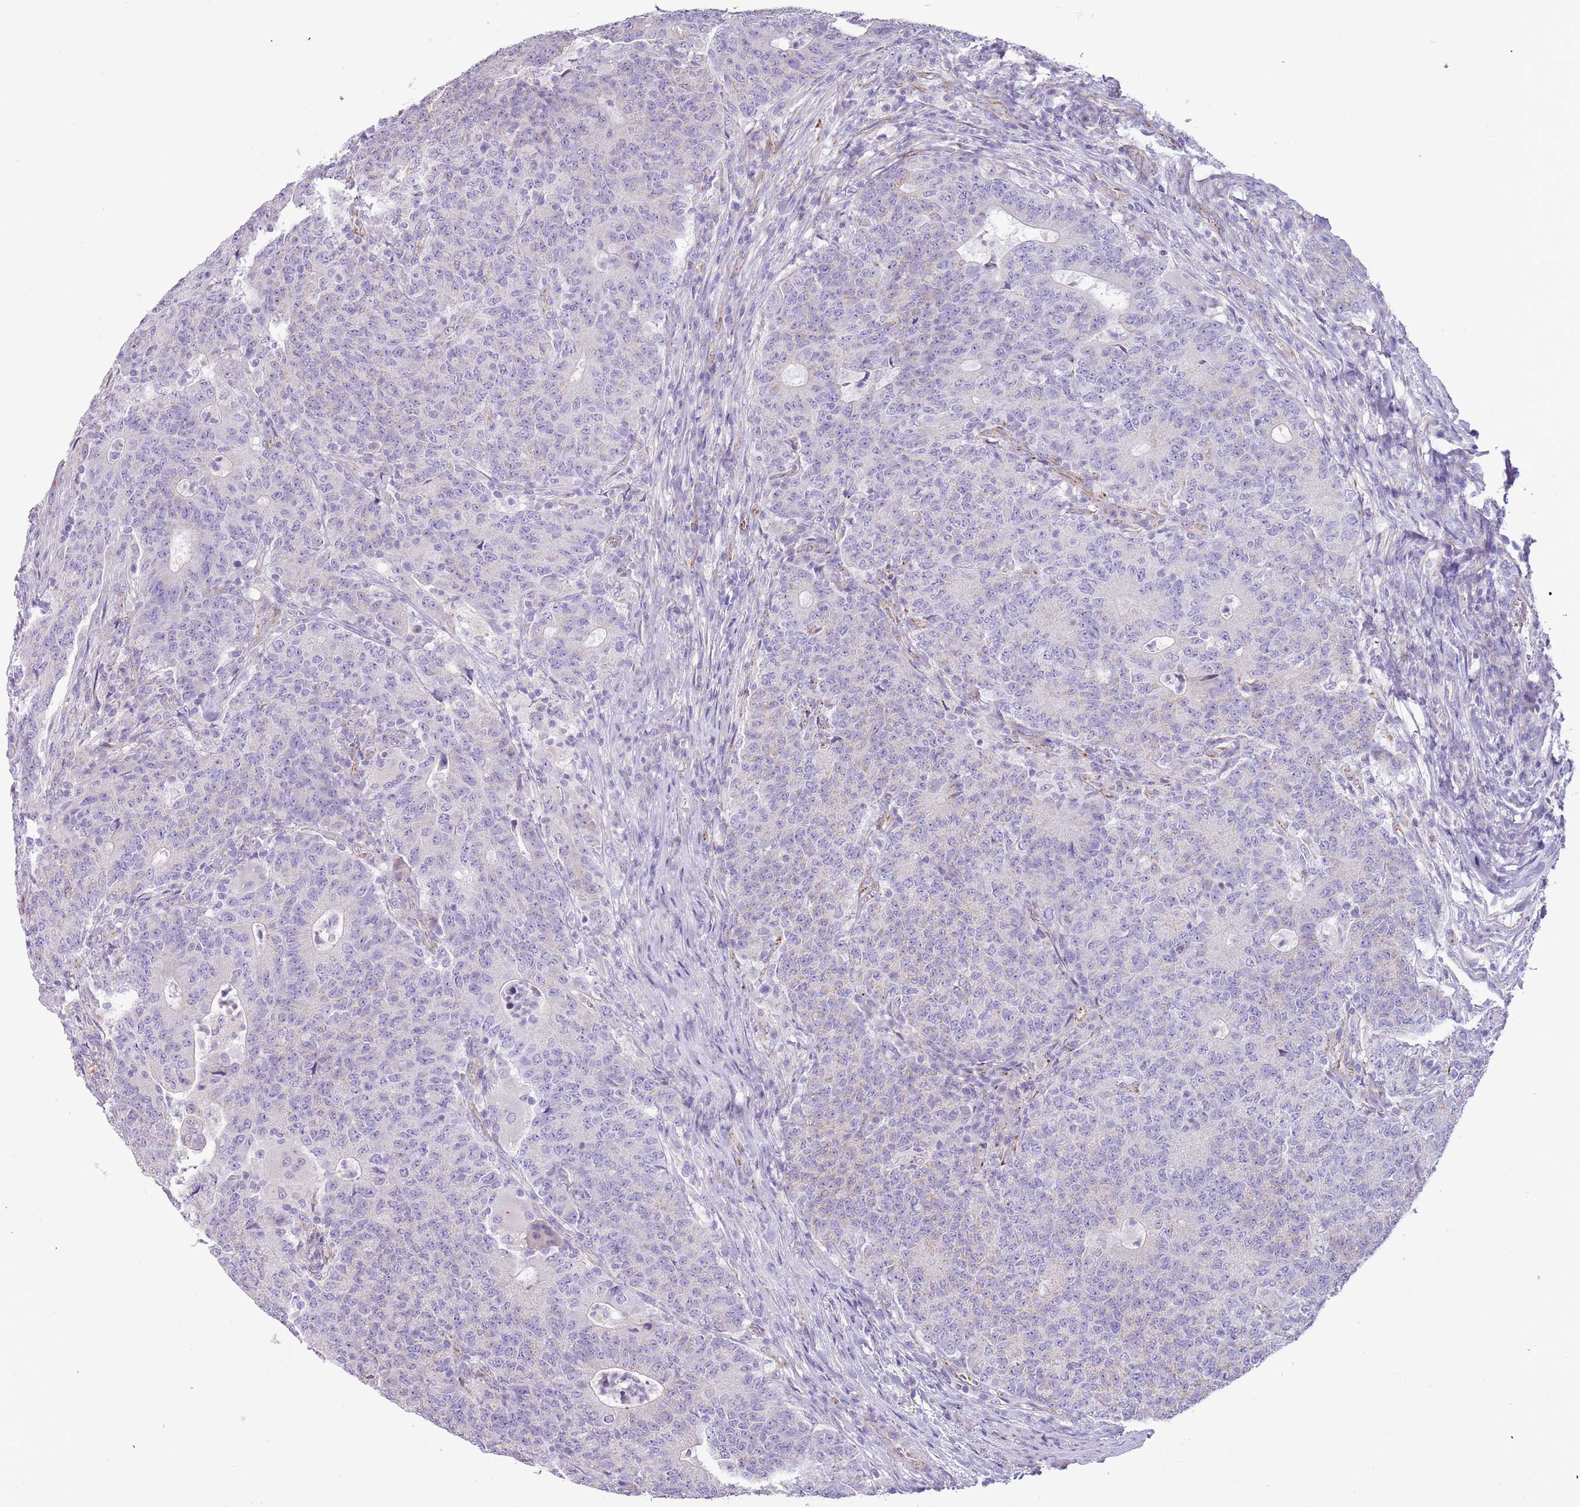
{"staining": {"intensity": "negative", "quantity": "none", "location": "none"}, "tissue": "colorectal cancer", "cell_type": "Tumor cells", "image_type": "cancer", "snomed": [{"axis": "morphology", "description": "Adenocarcinoma, NOS"}, {"axis": "topography", "description": "Colon"}], "caption": "The image demonstrates no staining of tumor cells in colorectal cancer (adenocarcinoma).", "gene": "RNF222", "patient": {"sex": "female", "age": 75}}